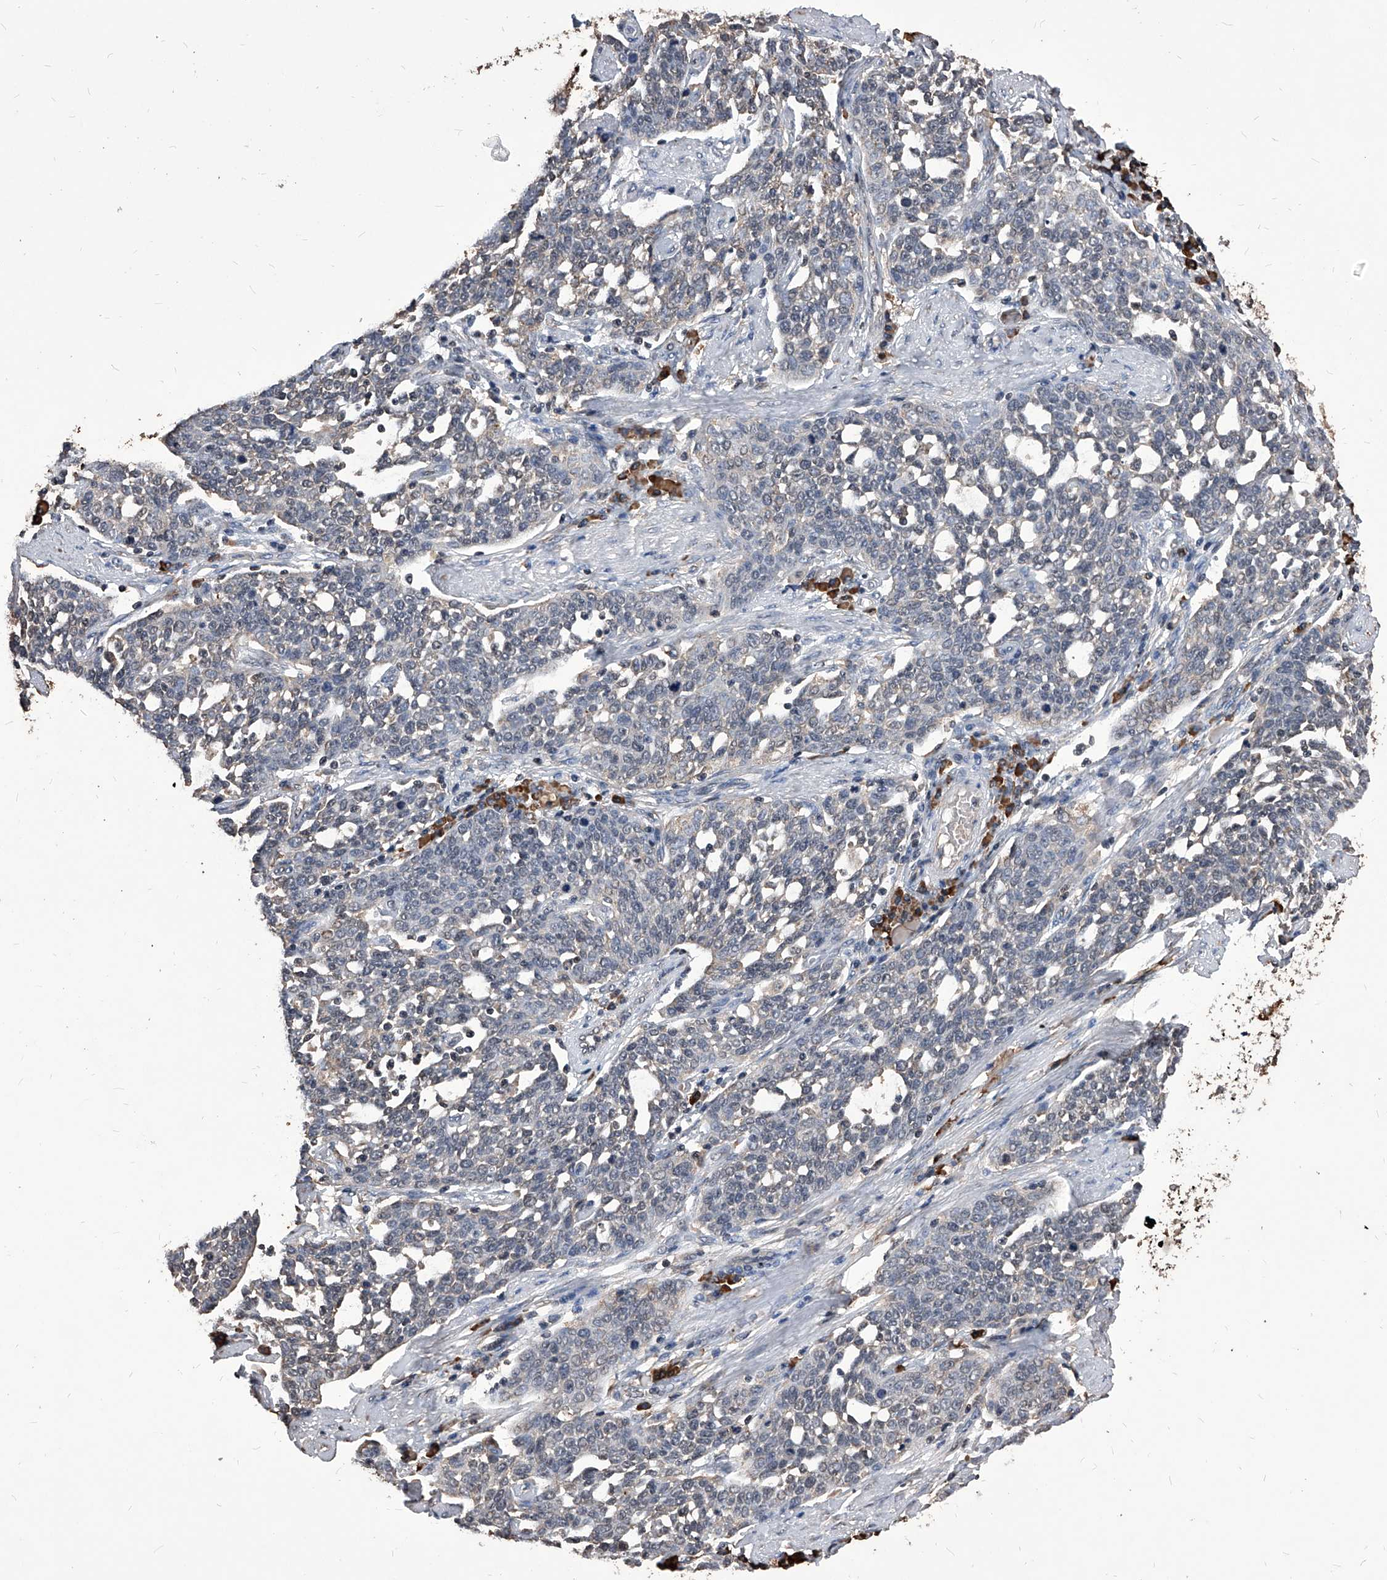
{"staining": {"intensity": "negative", "quantity": "none", "location": "none"}, "tissue": "cervical cancer", "cell_type": "Tumor cells", "image_type": "cancer", "snomed": [{"axis": "morphology", "description": "Squamous cell carcinoma, NOS"}, {"axis": "topography", "description": "Cervix"}], "caption": "Tumor cells are negative for protein expression in human cervical squamous cell carcinoma.", "gene": "ID1", "patient": {"sex": "female", "age": 34}}